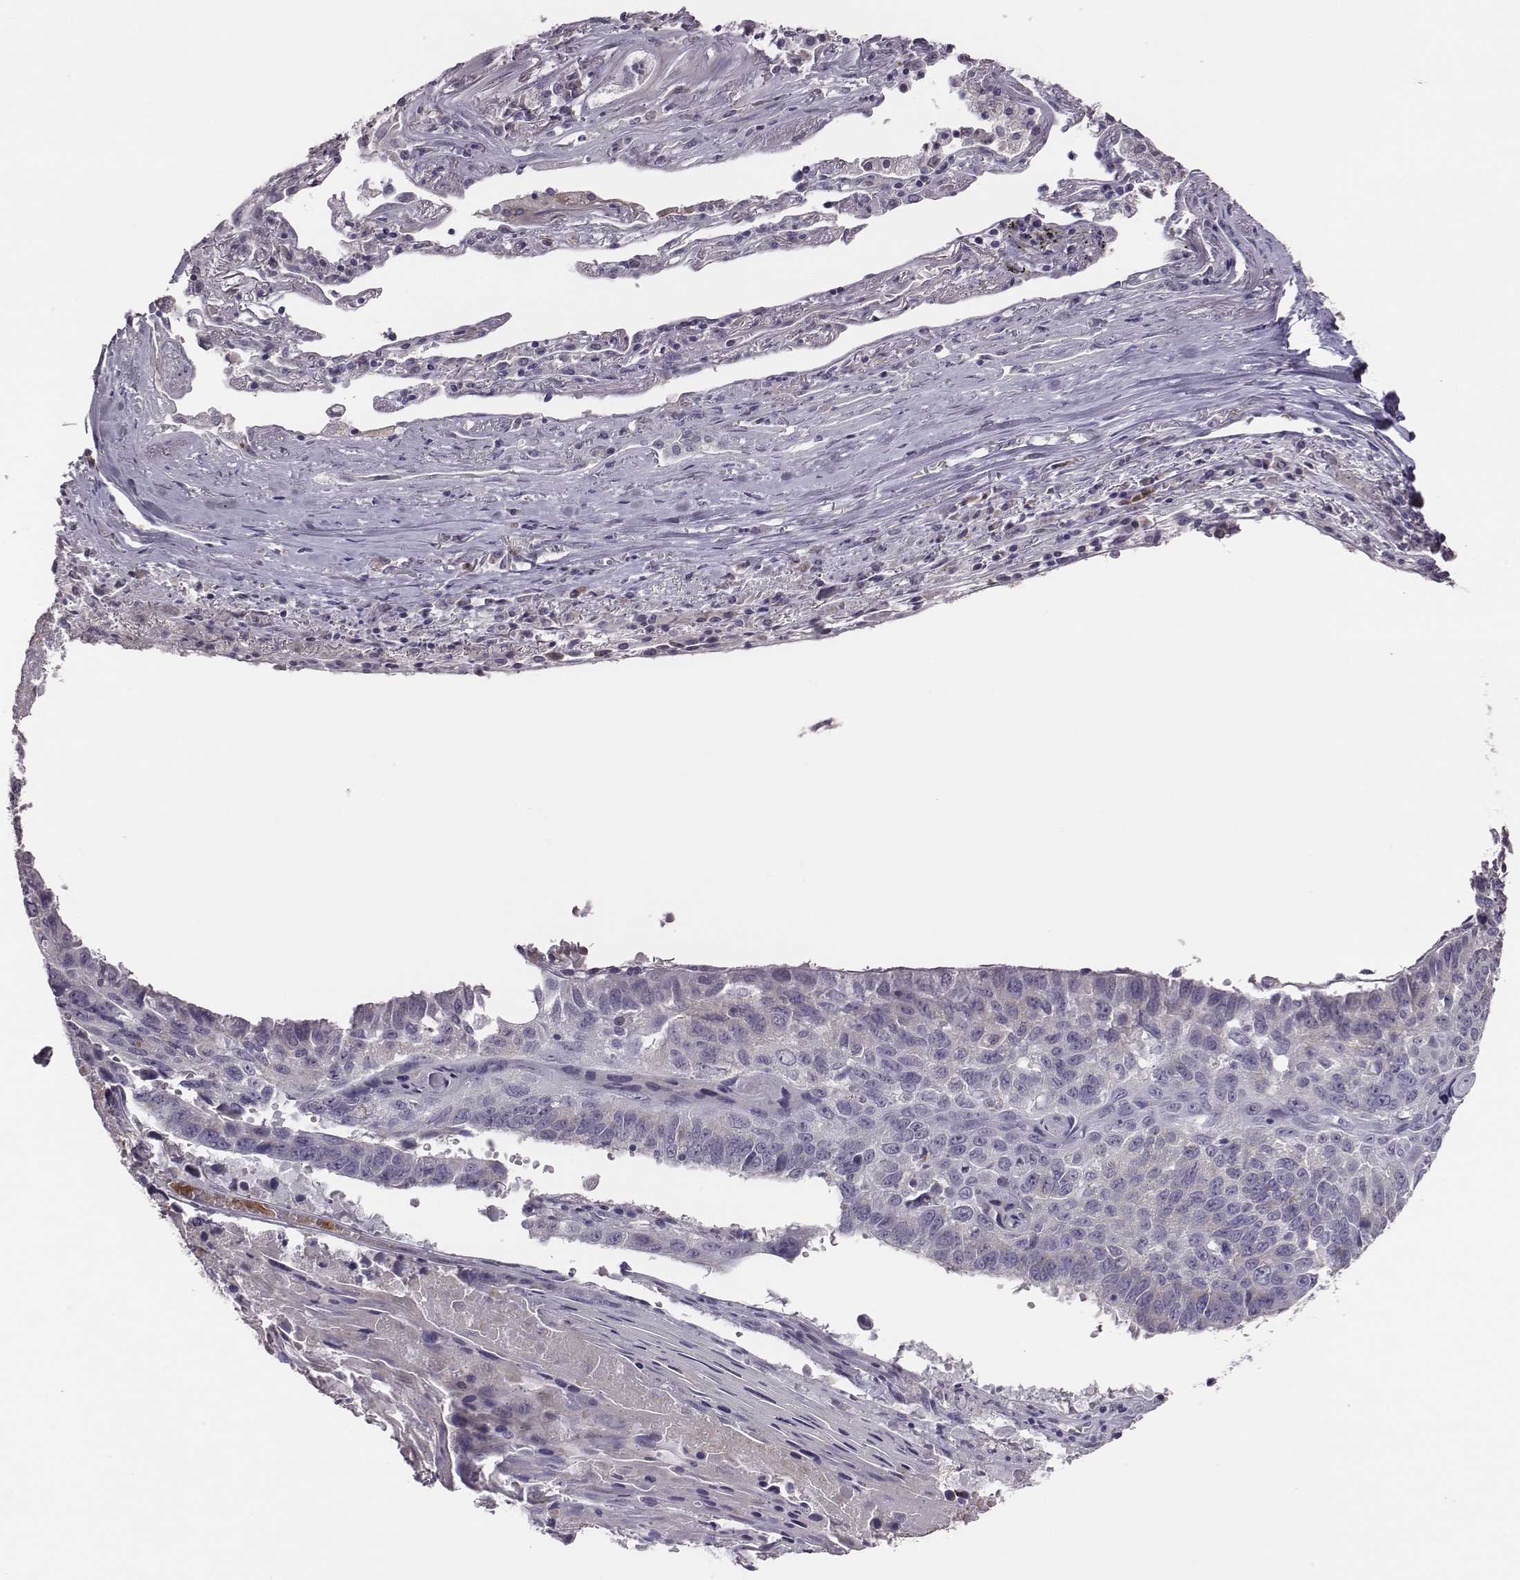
{"staining": {"intensity": "negative", "quantity": "none", "location": "none"}, "tissue": "lung cancer", "cell_type": "Tumor cells", "image_type": "cancer", "snomed": [{"axis": "morphology", "description": "Squamous cell carcinoma, NOS"}, {"axis": "topography", "description": "Lung"}], "caption": "This image is of lung cancer stained with immunohistochemistry to label a protein in brown with the nuclei are counter-stained blue. There is no expression in tumor cells.", "gene": "KMO", "patient": {"sex": "male", "age": 73}}